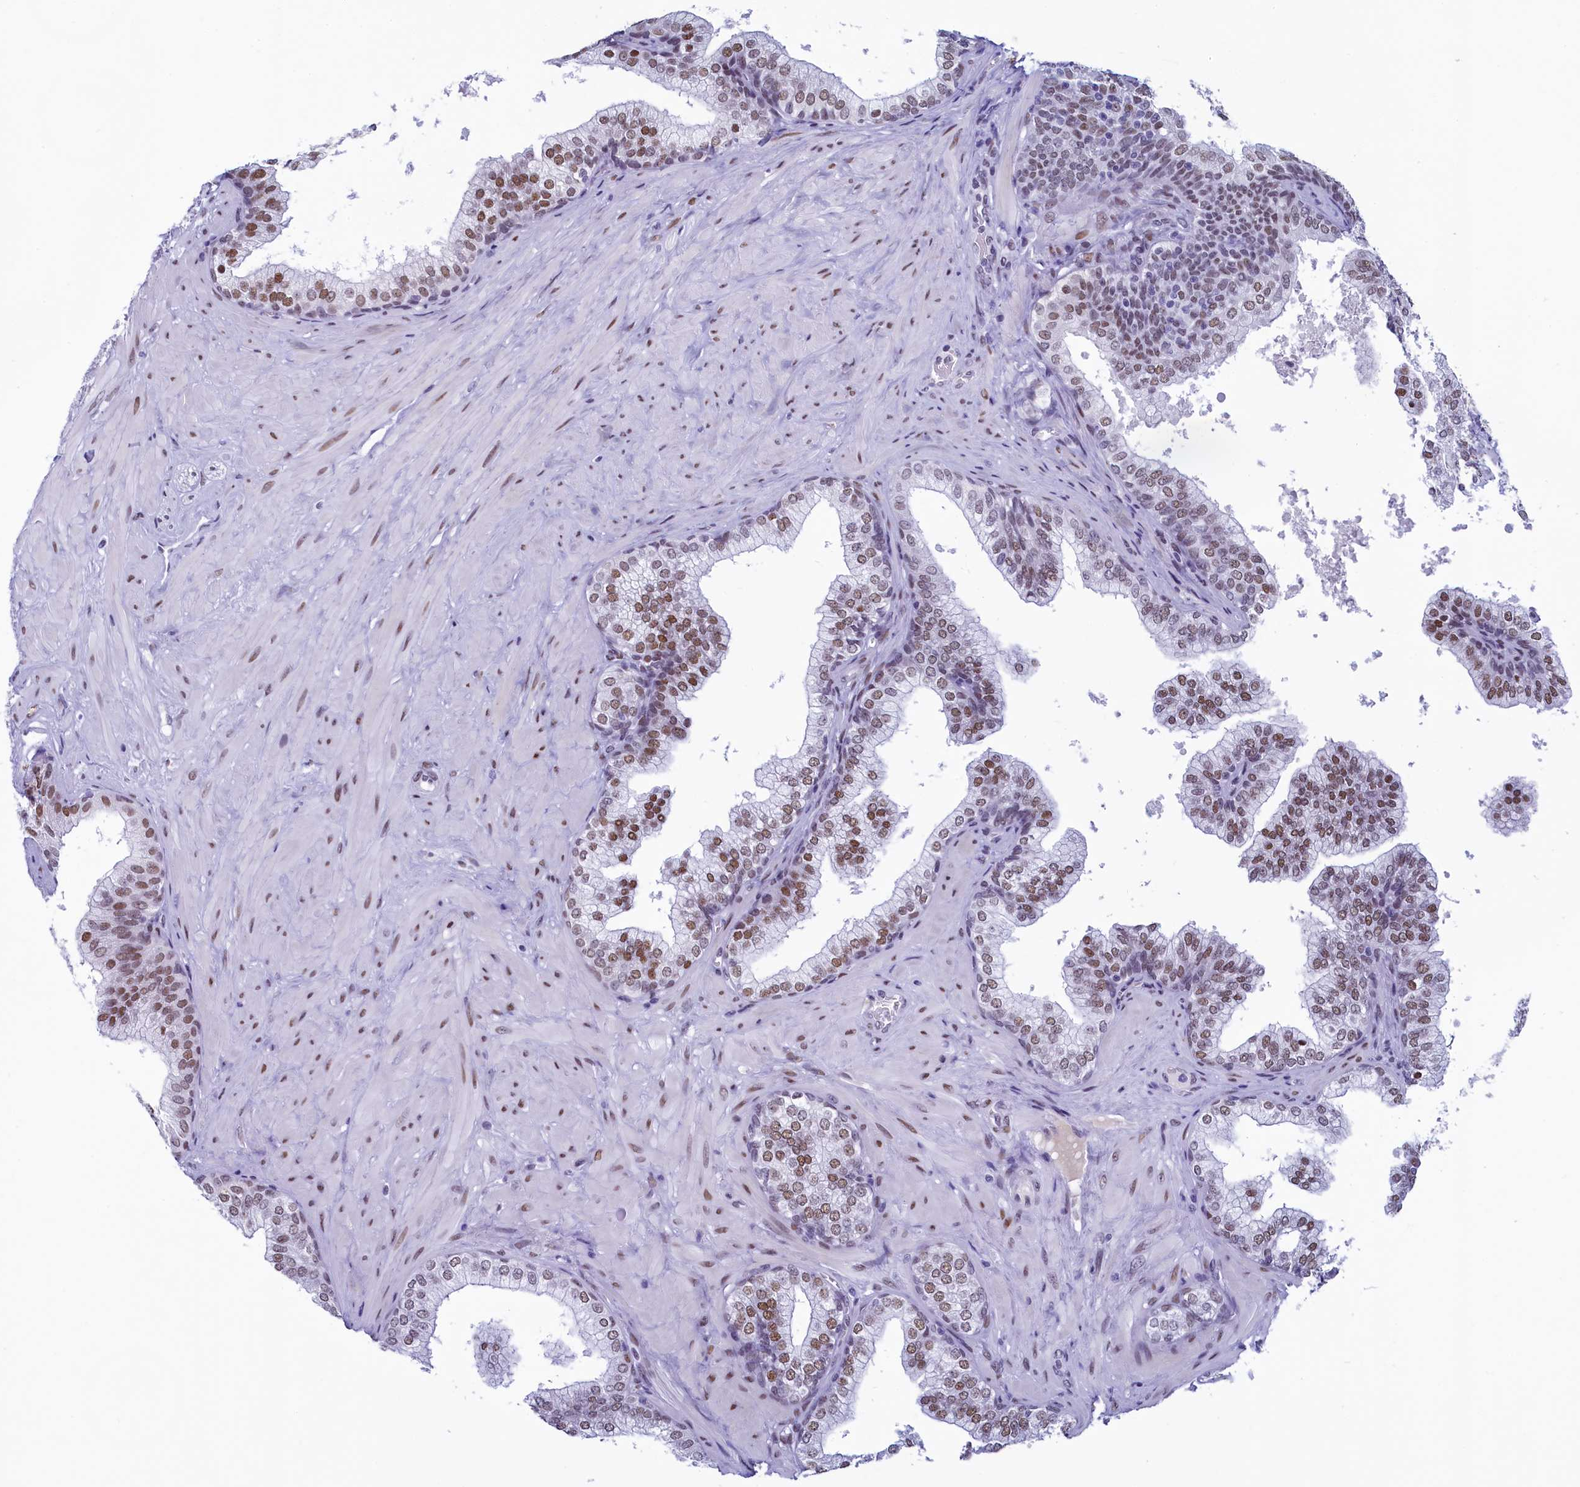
{"staining": {"intensity": "moderate", "quantity": "25%-75%", "location": "nuclear"}, "tissue": "prostate", "cell_type": "Glandular cells", "image_type": "normal", "snomed": [{"axis": "morphology", "description": "Normal tissue, NOS"}, {"axis": "topography", "description": "Prostate"}], "caption": "Prostate was stained to show a protein in brown. There is medium levels of moderate nuclear staining in approximately 25%-75% of glandular cells. (DAB = brown stain, brightfield microscopy at high magnification).", "gene": "SUGP2", "patient": {"sex": "male", "age": 60}}